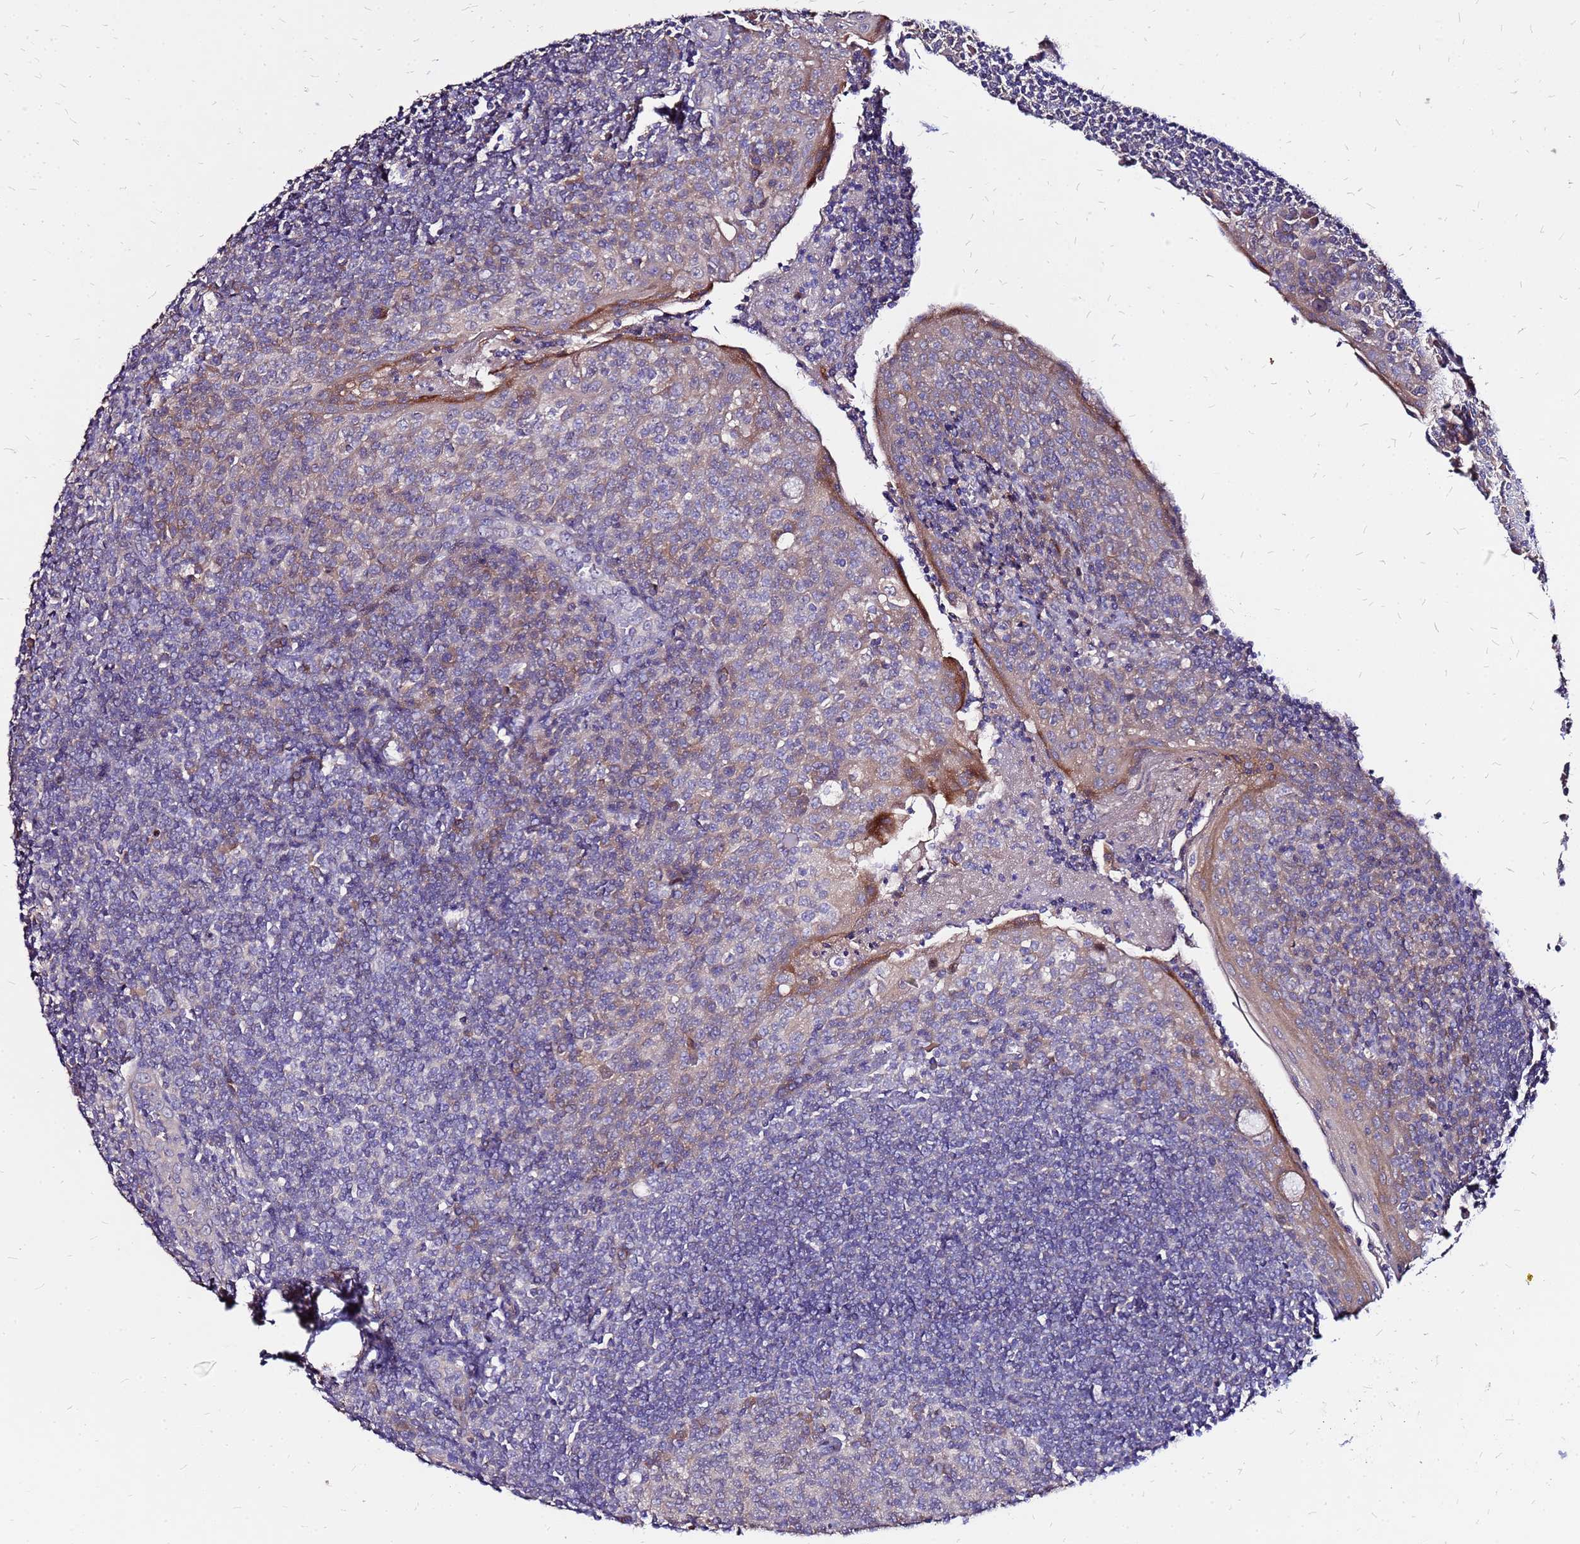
{"staining": {"intensity": "moderate", "quantity": "<25%", "location": "cytoplasmic/membranous"}, "tissue": "tonsil", "cell_type": "Germinal center cells", "image_type": "normal", "snomed": [{"axis": "morphology", "description": "Normal tissue, NOS"}, {"axis": "topography", "description": "Tonsil"}], "caption": "An IHC image of unremarkable tissue is shown. Protein staining in brown labels moderate cytoplasmic/membranous positivity in tonsil within germinal center cells. (DAB IHC with brightfield microscopy, high magnification).", "gene": "ARHGEF35", "patient": {"sex": "male", "age": 27}}